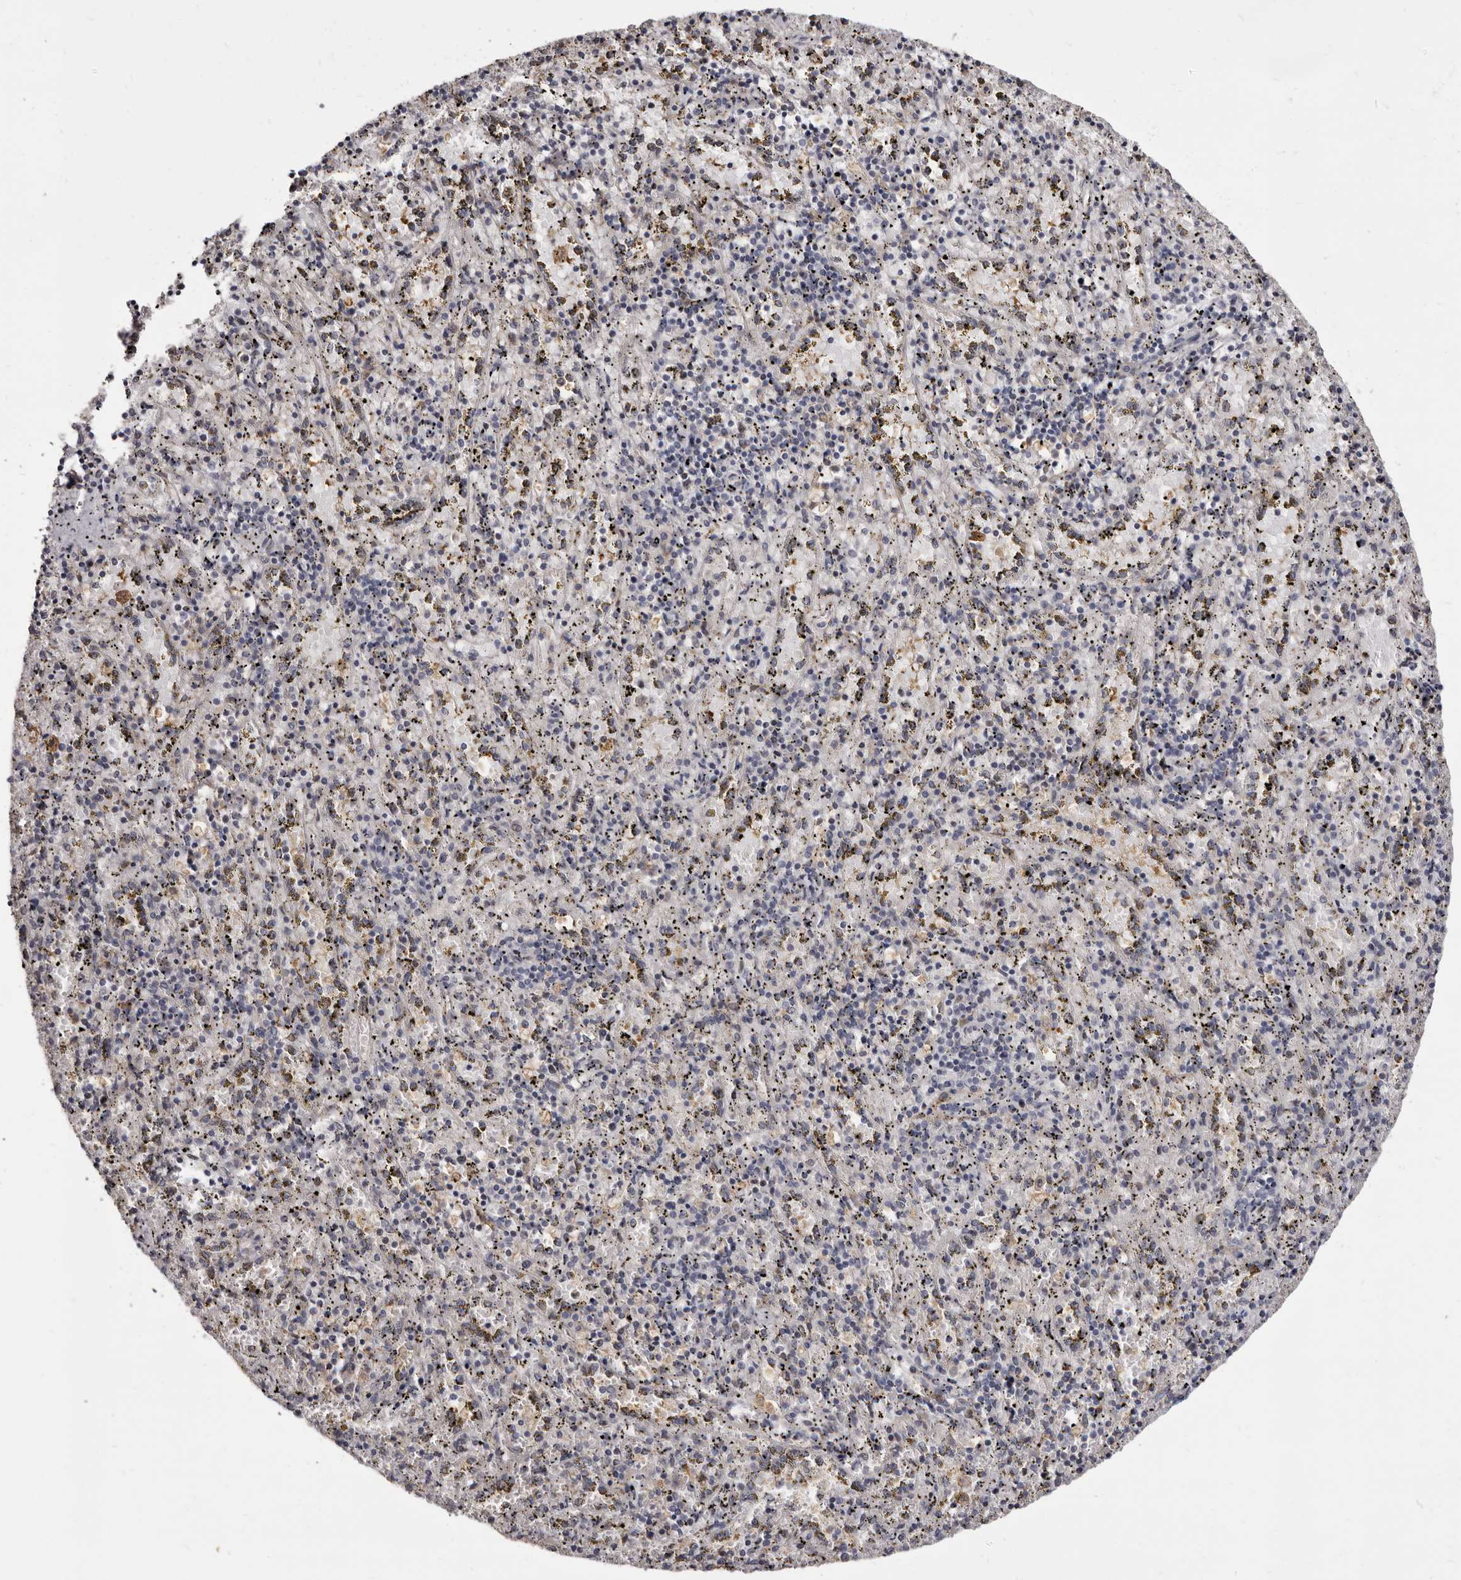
{"staining": {"intensity": "weak", "quantity": "<25%", "location": "cytoplasmic/membranous"}, "tissue": "spleen", "cell_type": "Cells in red pulp", "image_type": "normal", "snomed": [{"axis": "morphology", "description": "Normal tissue, NOS"}, {"axis": "topography", "description": "Spleen"}], "caption": "DAB immunohistochemical staining of unremarkable spleen reveals no significant positivity in cells in red pulp. (DAB (3,3'-diaminobenzidine) IHC visualized using brightfield microscopy, high magnification).", "gene": "ZNF326", "patient": {"sex": "male", "age": 11}}